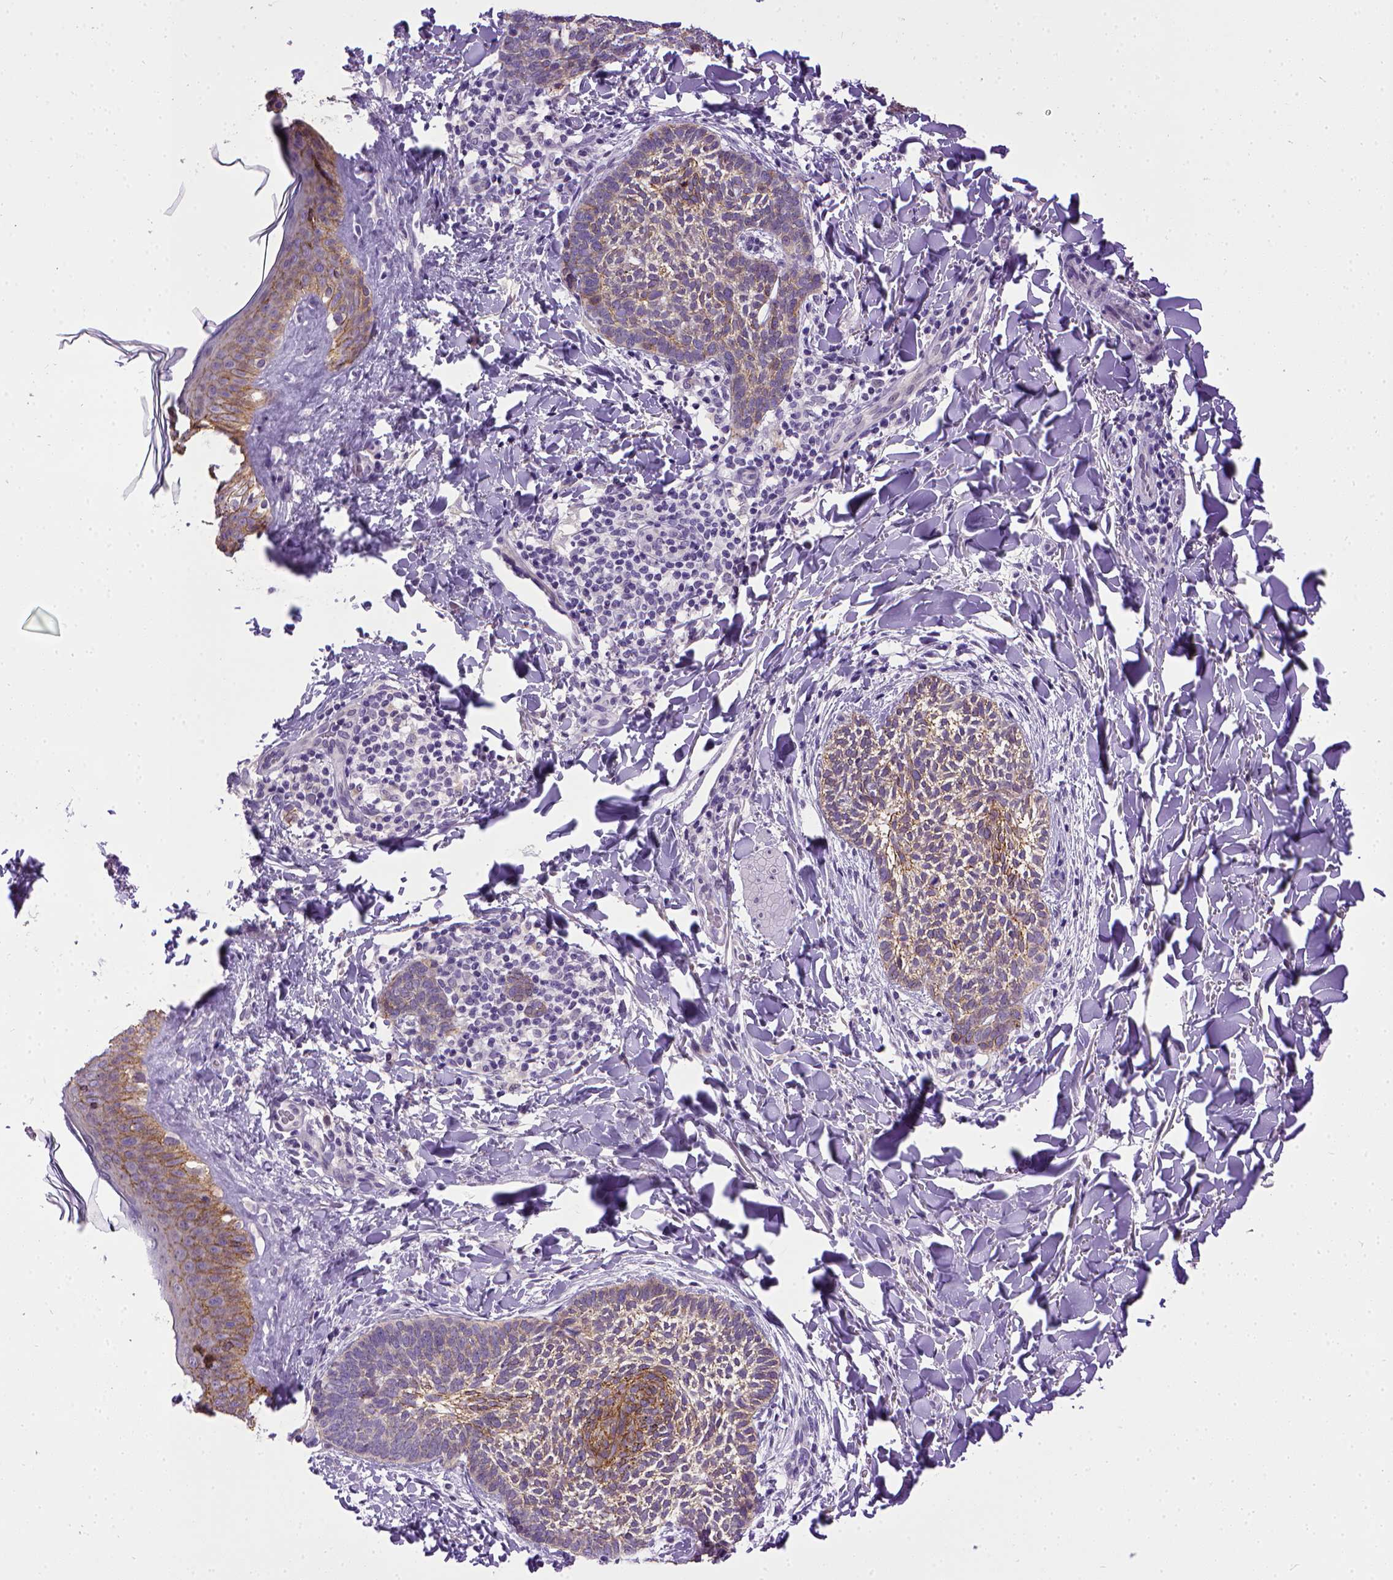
{"staining": {"intensity": "weak", "quantity": ">75%", "location": "cytoplasmic/membranous"}, "tissue": "skin cancer", "cell_type": "Tumor cells", "image_type": "cancer", "snomed": [{"axis": "morphology", "description": "Normal tissue, NOS"}, {"axis": "morphology", "description": "Basal cell carcinoma"}, {"axis": "topography", "description": "Skin"}], "caption": "Skin cancer stained with immunohistochemistry (IHC) shows weak cytoplasmic/membranous expression in approximately >75% of tumor cells. The staining is performed using DAB (3,3'-diaminobenzidine) brown chromogen to label protein expression. The nuclei are counter-stained blue using hematoxylin.", "gene": "CDH1", "patient": {"sex": "male", "age": 46}}